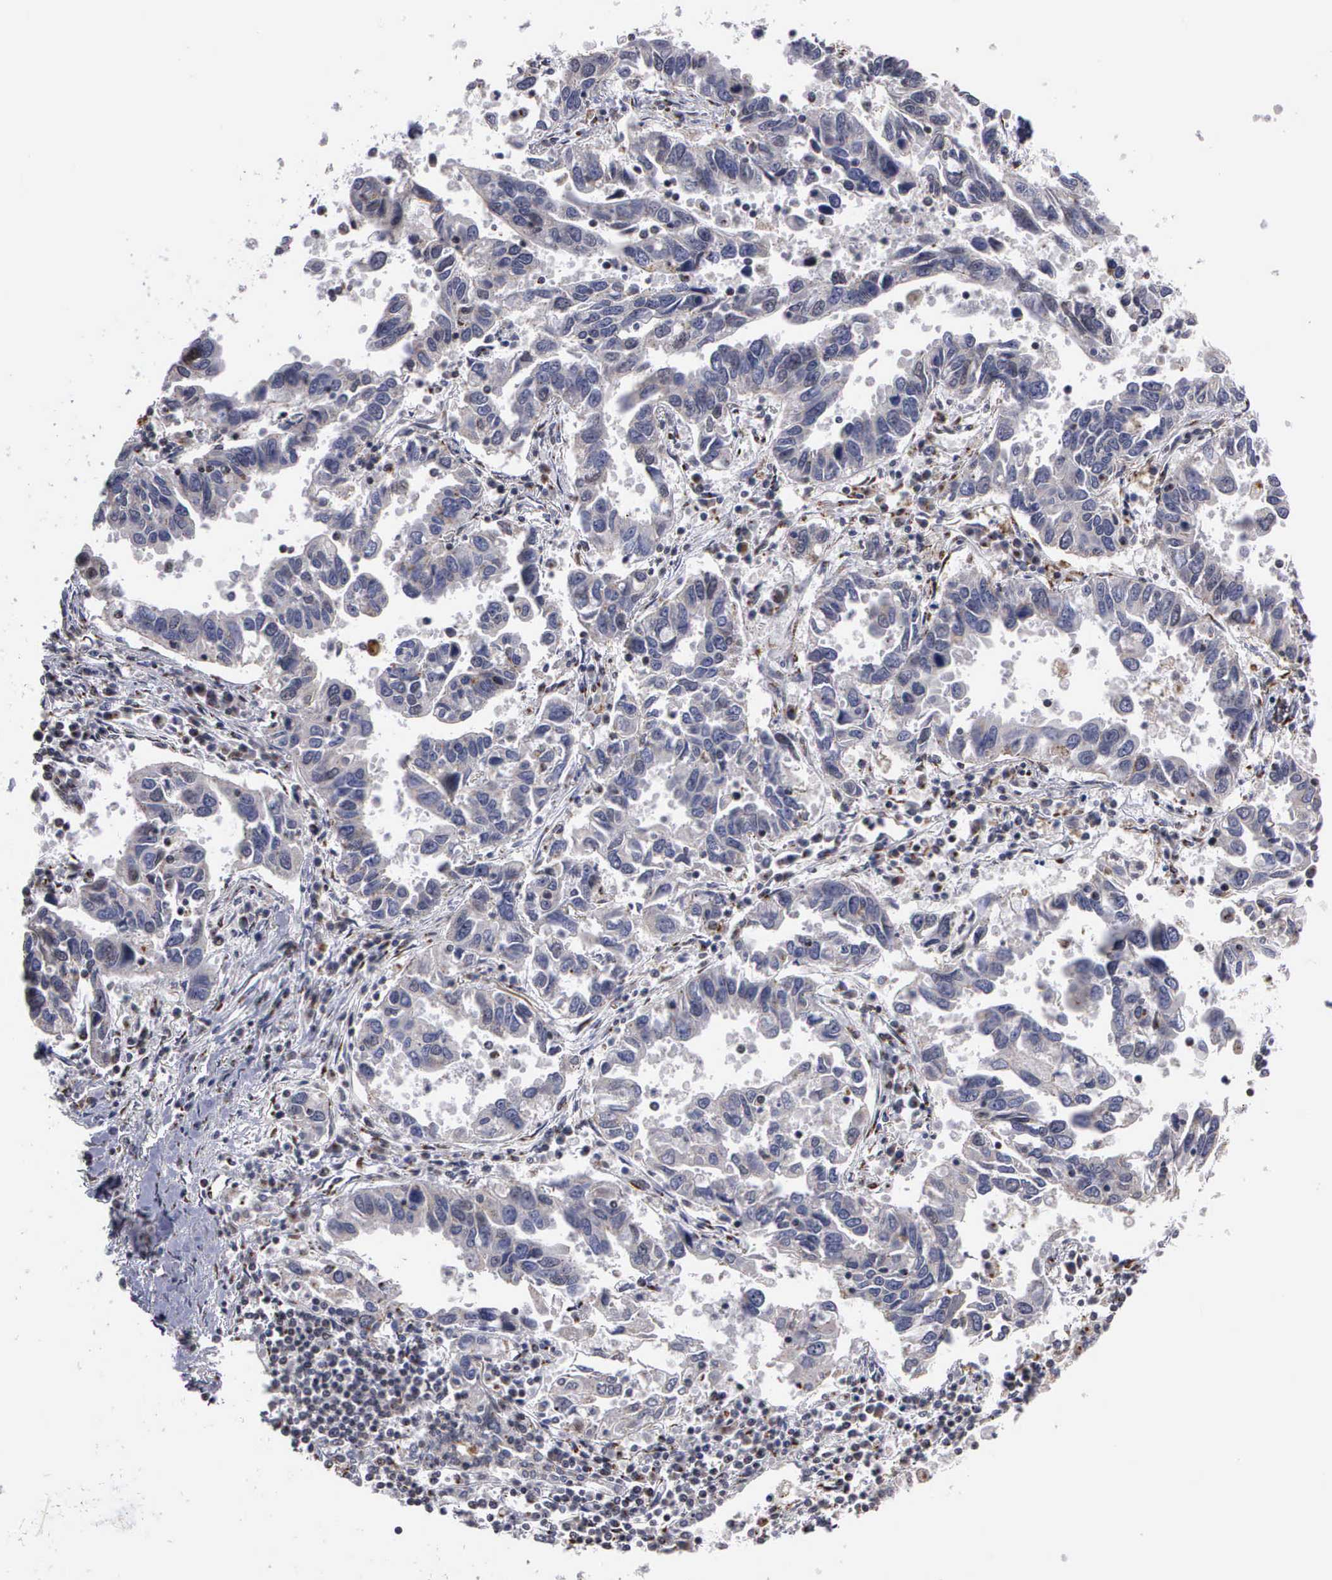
{"staining": {"intensity": "moderate", "quantity": "<25%", "location": "nuclear"}, "tissue": "lung cancer", "cell_type": "Tumor cells", "image_type": "cancer", "snomed": [{"axis": "morphology", "description": "Adenocarcinoma, NOS"}, {"axis": "topography", "description": "Lung"}], "caption": "A micrograph of lung adenocarcinoma stained for a protein demonstrates moderate nuclear brown staining in tumor cells.", "gene": "GTF2A1", "patient": {"sex": "male", "age": 48}}